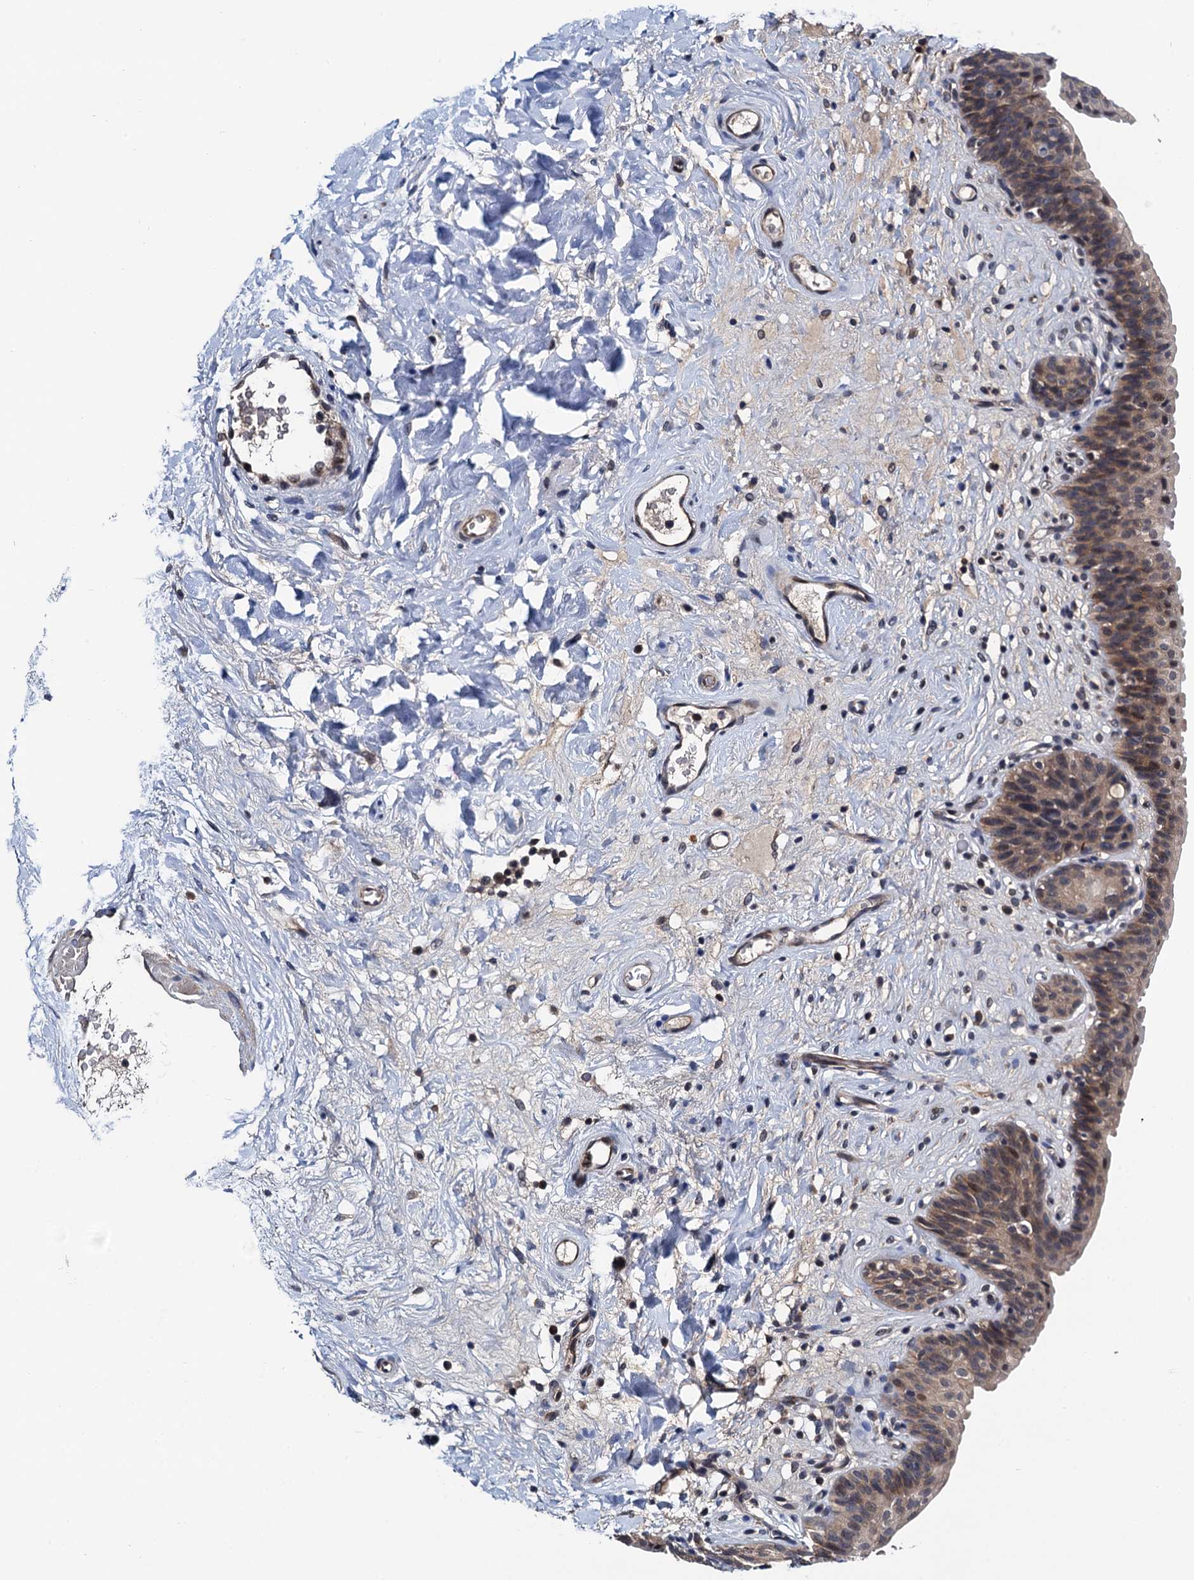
{"staining": {"intensity": "moderate", "quantity": ">75%", "location": "cytoplasmic/membranous,nuclear"}, "tissue": "urinary bladder", "cell_type": "Urothelial cells", "image_type": "normal", "snomed": [{"axis": "morphology", "description": "Normal tissue, NOS"}, {"axis": "topography", "description": "Urinary bladder"}], "caption": "Protein analysis of normal urinary bladder demonstrates moderate cytoplasmic/membranous,nuclear positivity in approximately >75% of urothelial cells. Nuclei are stained in blue.", "gene": "NAA16", "patient": {"sex": "male", "age": 83}}